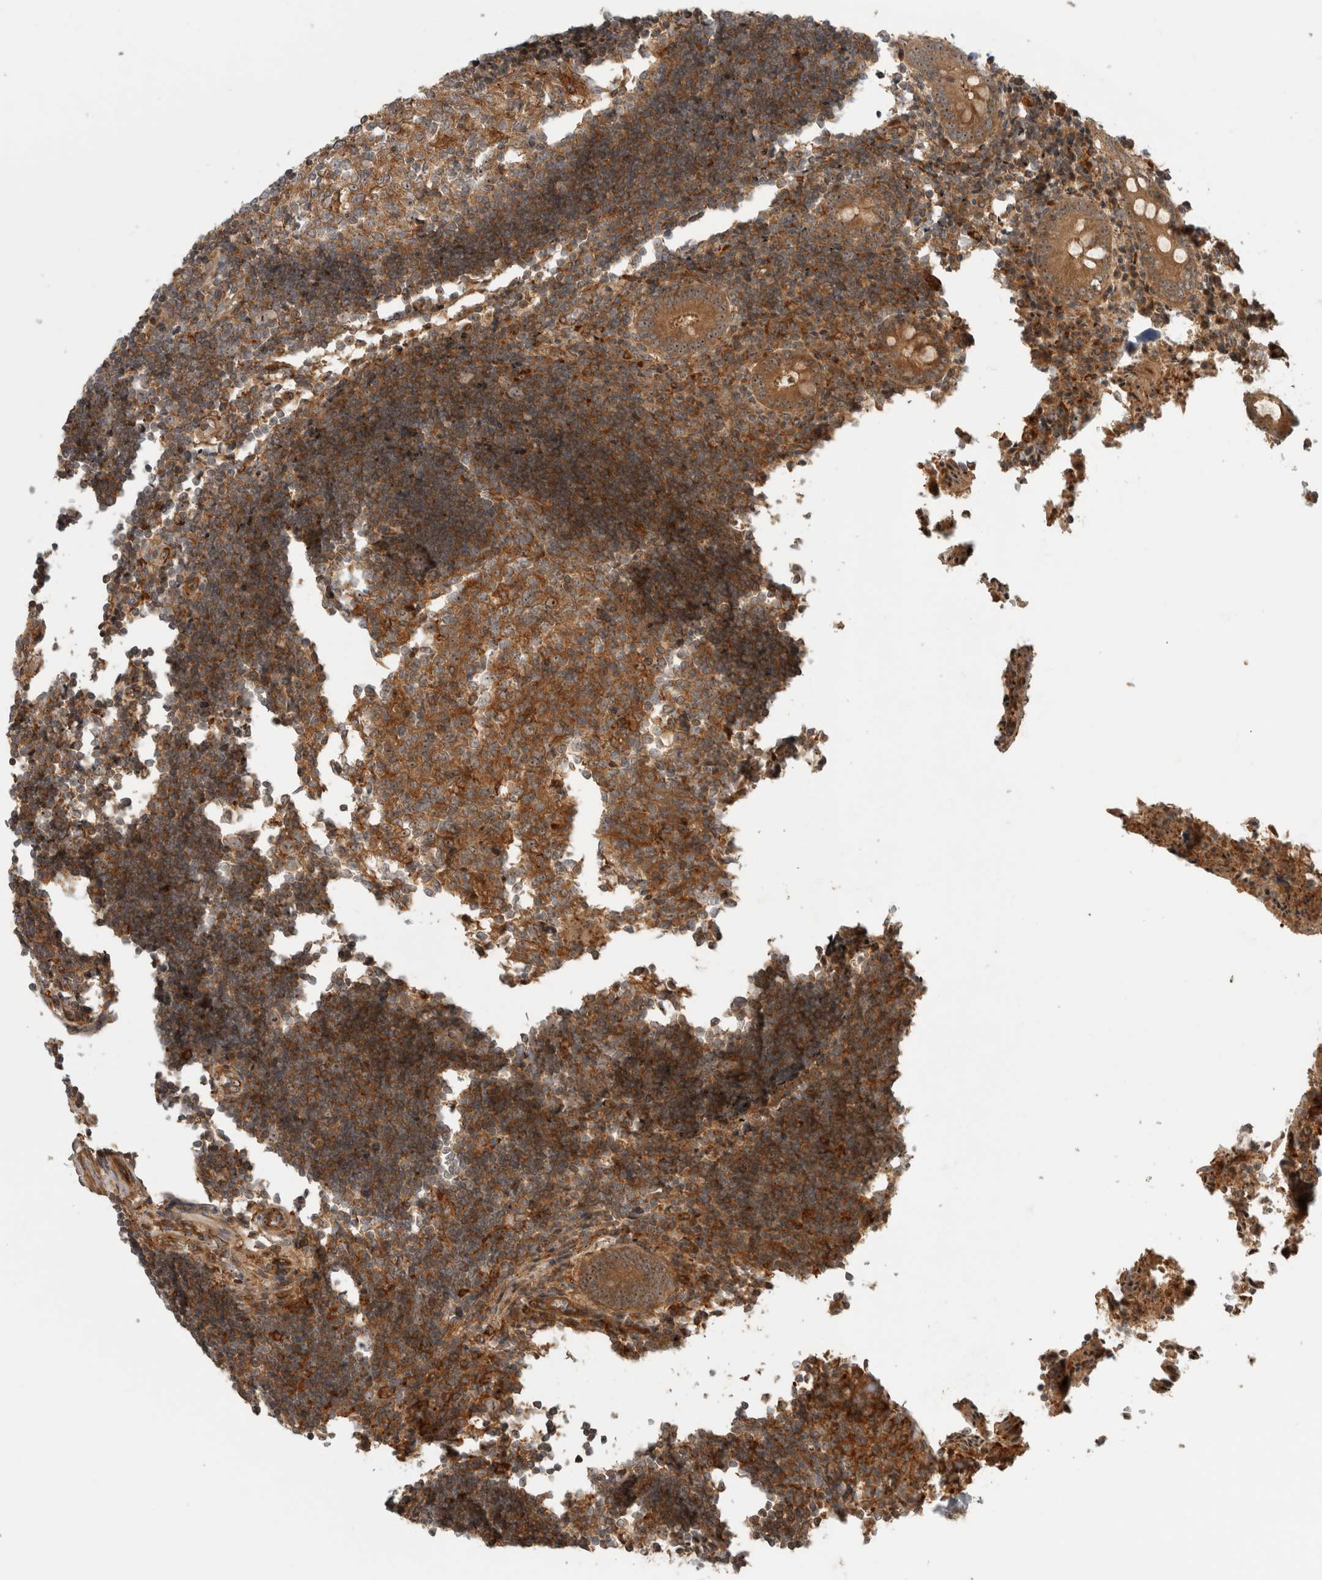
{"staining": {"intensity": "strong", "quantity": ">75%", "location": "cytoplasmic/membranous,nuclear"}, "tissue": "appendix", "cell_type": "Glandular cells", "image_type": "normal", "snomed": [{"axis": "morphology", "description": "Normal tissue, NOS"}, {"axis": "topography", "description": "Appendix"}], "caption": "Immunohistochemical staining of normal appendix shows strong cytoplasmic/membranous,nuclear protein staining in approximately >75% of glandular cells.", "gene": "WASF2", "patient": {"sex": "female", "age": 17}}